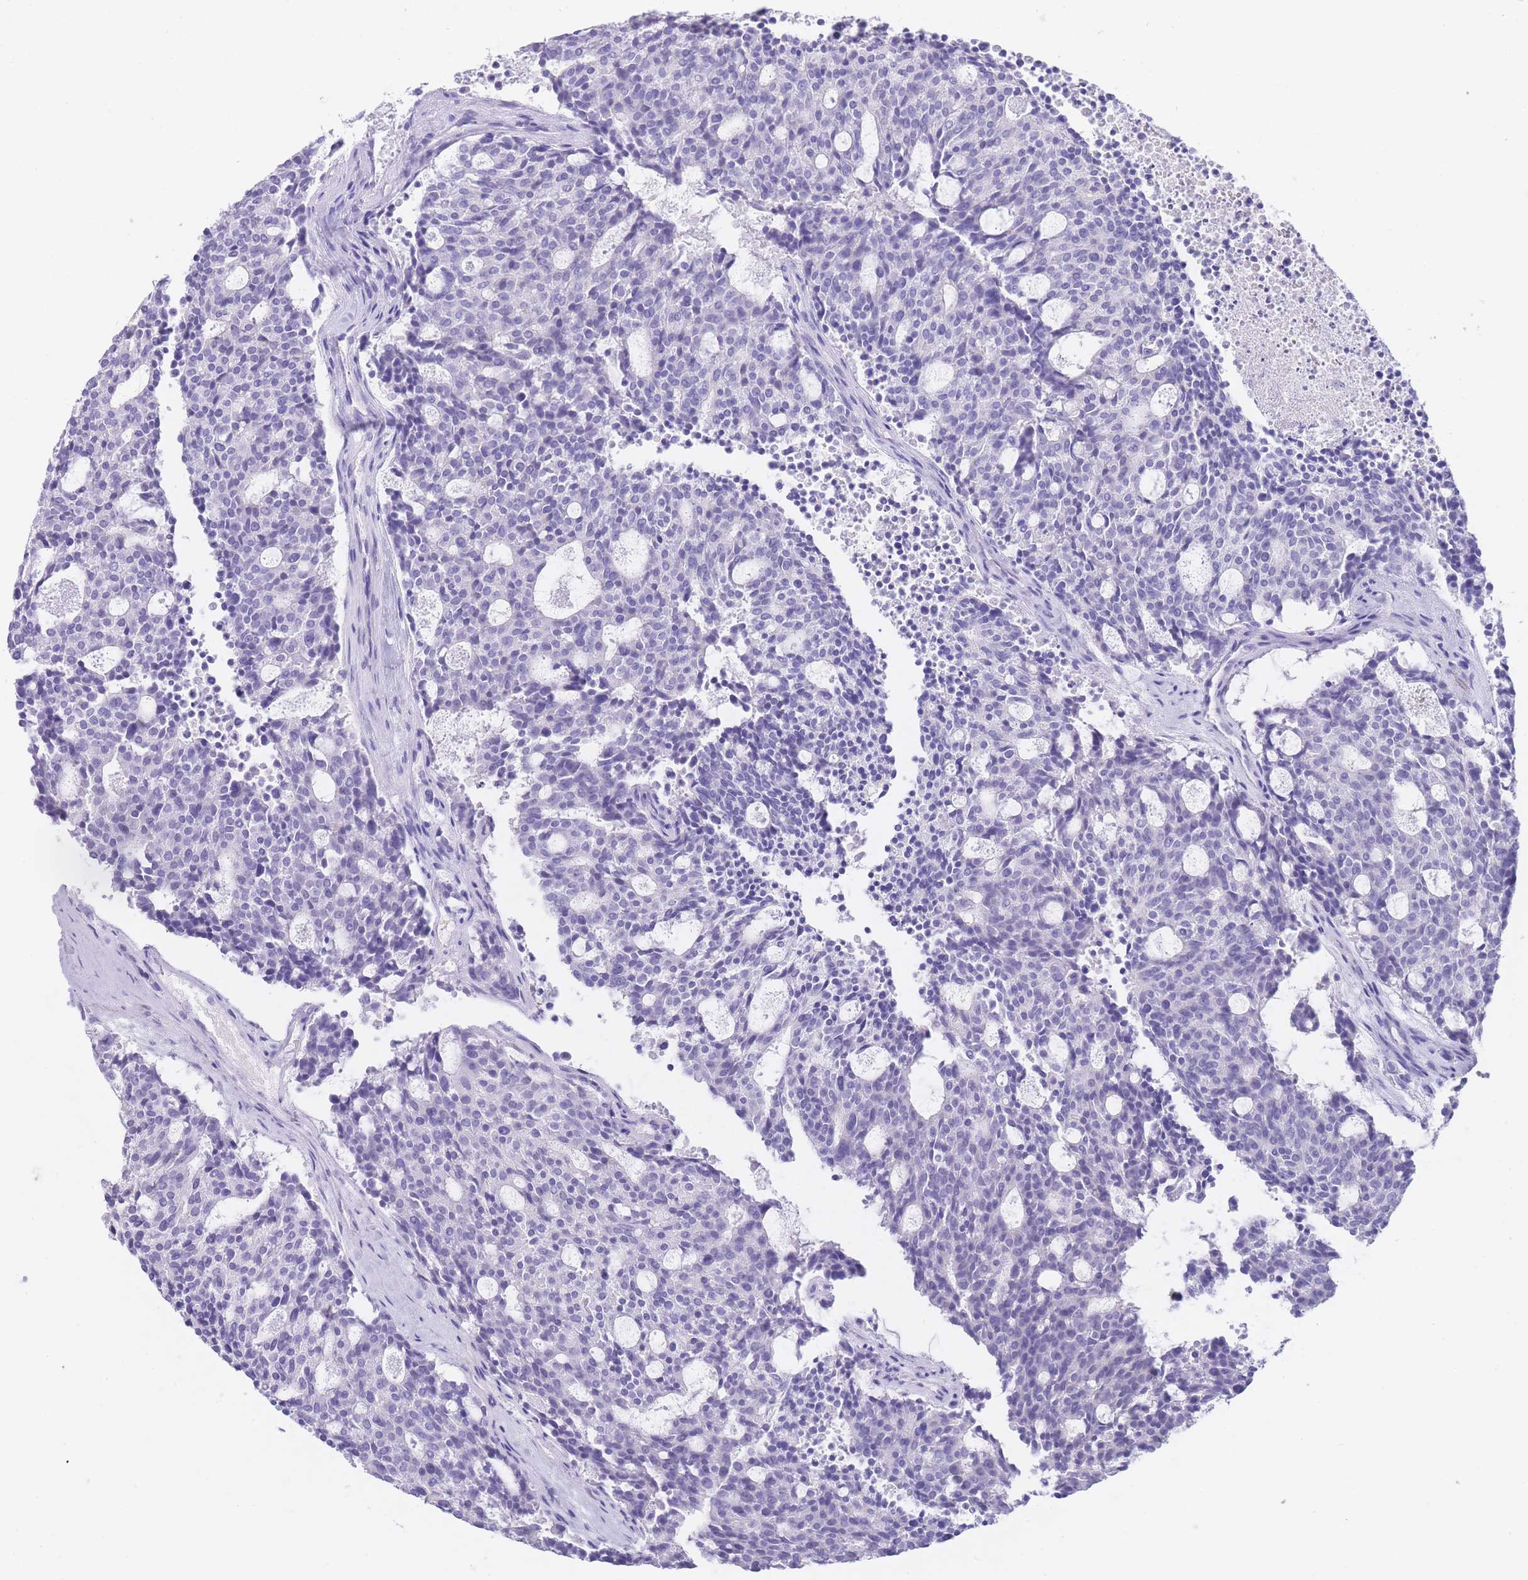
{"staining": {"intensity": "negative", "quantity": "none", "location": "none"}, "tissue": "carcinoid", "cell_type": "Tumor cells", "image_type": "cancer", "snomed": [{"axis": "morphology", "description": "Carcinoid, malignant, NOS"}, {"axis": "topography", "description": "Pancreas"}], "caption": "Carcinoid stained for a protein using immunohistochemistry reveals no expression tumor cells.", "gene": "CD37", "patient": {"sex": "female", "age": 54}}